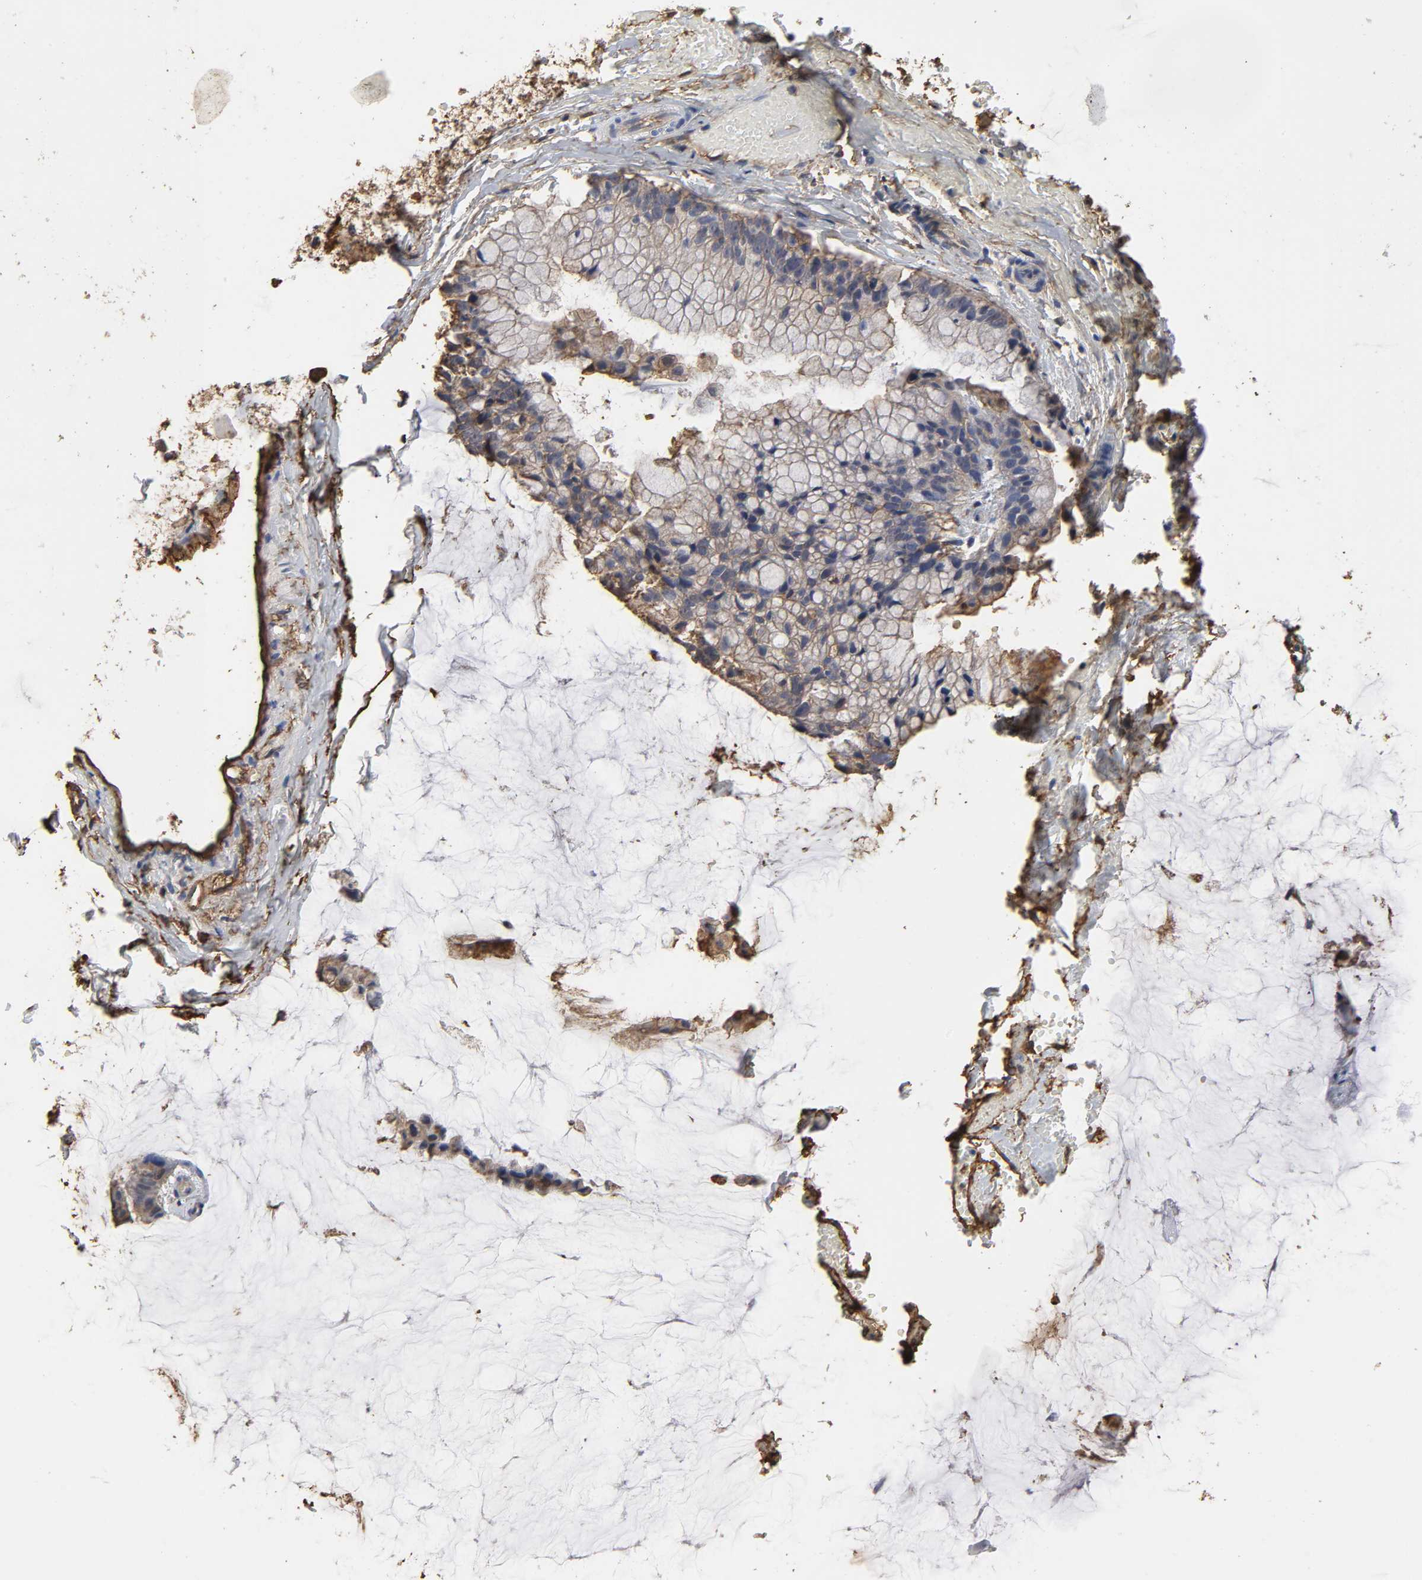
{"staining": {"intensity": "moderate", "quantity": "25%-75%", "location": "cytoplasmic/membranous"}, "tissue": "ovarian cancer", "cell_type": "Tumor cells", "image_type": "cancer", "snomed": [{"axis": "morphology", "description": "Cystadenocarcinoma, mucinous, NOS"}, {"axis": "topography", "description": "Ovary"}], "caption": "Moderate cytoplasmic/membranous positivity for a protein is identified in approximately 25%-75% of tumor cells of mucinous cystadenocarcinoma (ovarian) using immunohistochemistry.", "gene": "ANXA2", "patient": {"sex": "female", "age": 39}}